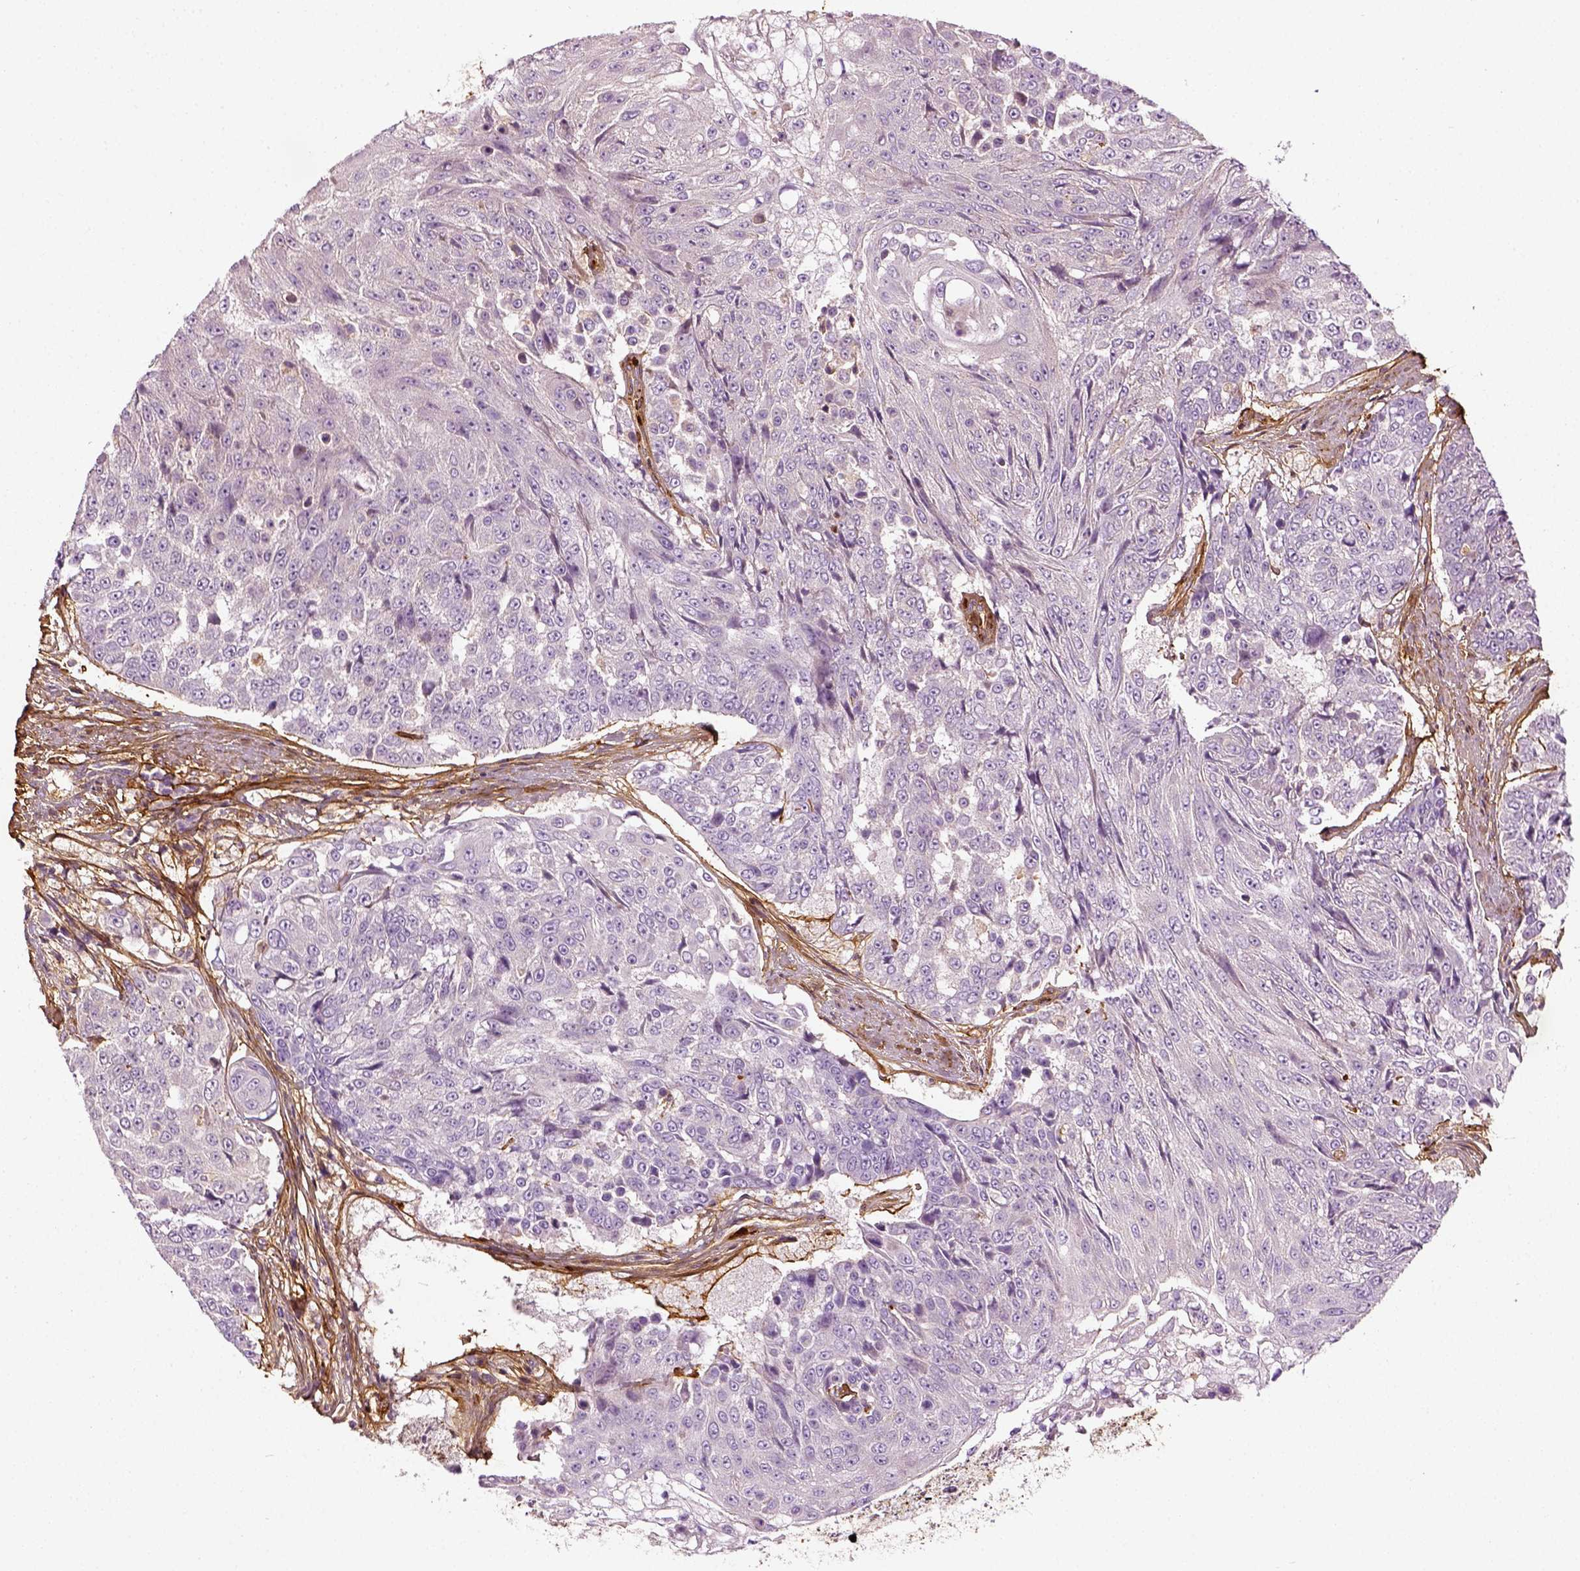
{"staining": {"intensity": "negative", "quantity": "none", "location": "none"}, "tissue": "urothelial cancer", "cell_type": "Tumor cells", "image_type": "cancer", "snomed": [{"axis": "morphology", "description": "Urothelial carcinoma, High grade"}, {"axis": "topography", "description": "Urinary bladder"}], "caption": "This is a photomicrograph of immunohistochemistry (IHC) staining of urothelial cancer, which shows no staining in tumor cells. (Stains: DAB immunohistochemistry with hematoxylin counter stain, Microscopy: brightfield microscopy at high magnification).", "gene": "COL6A2", "patient": {"sex": "female", "age": 63}}